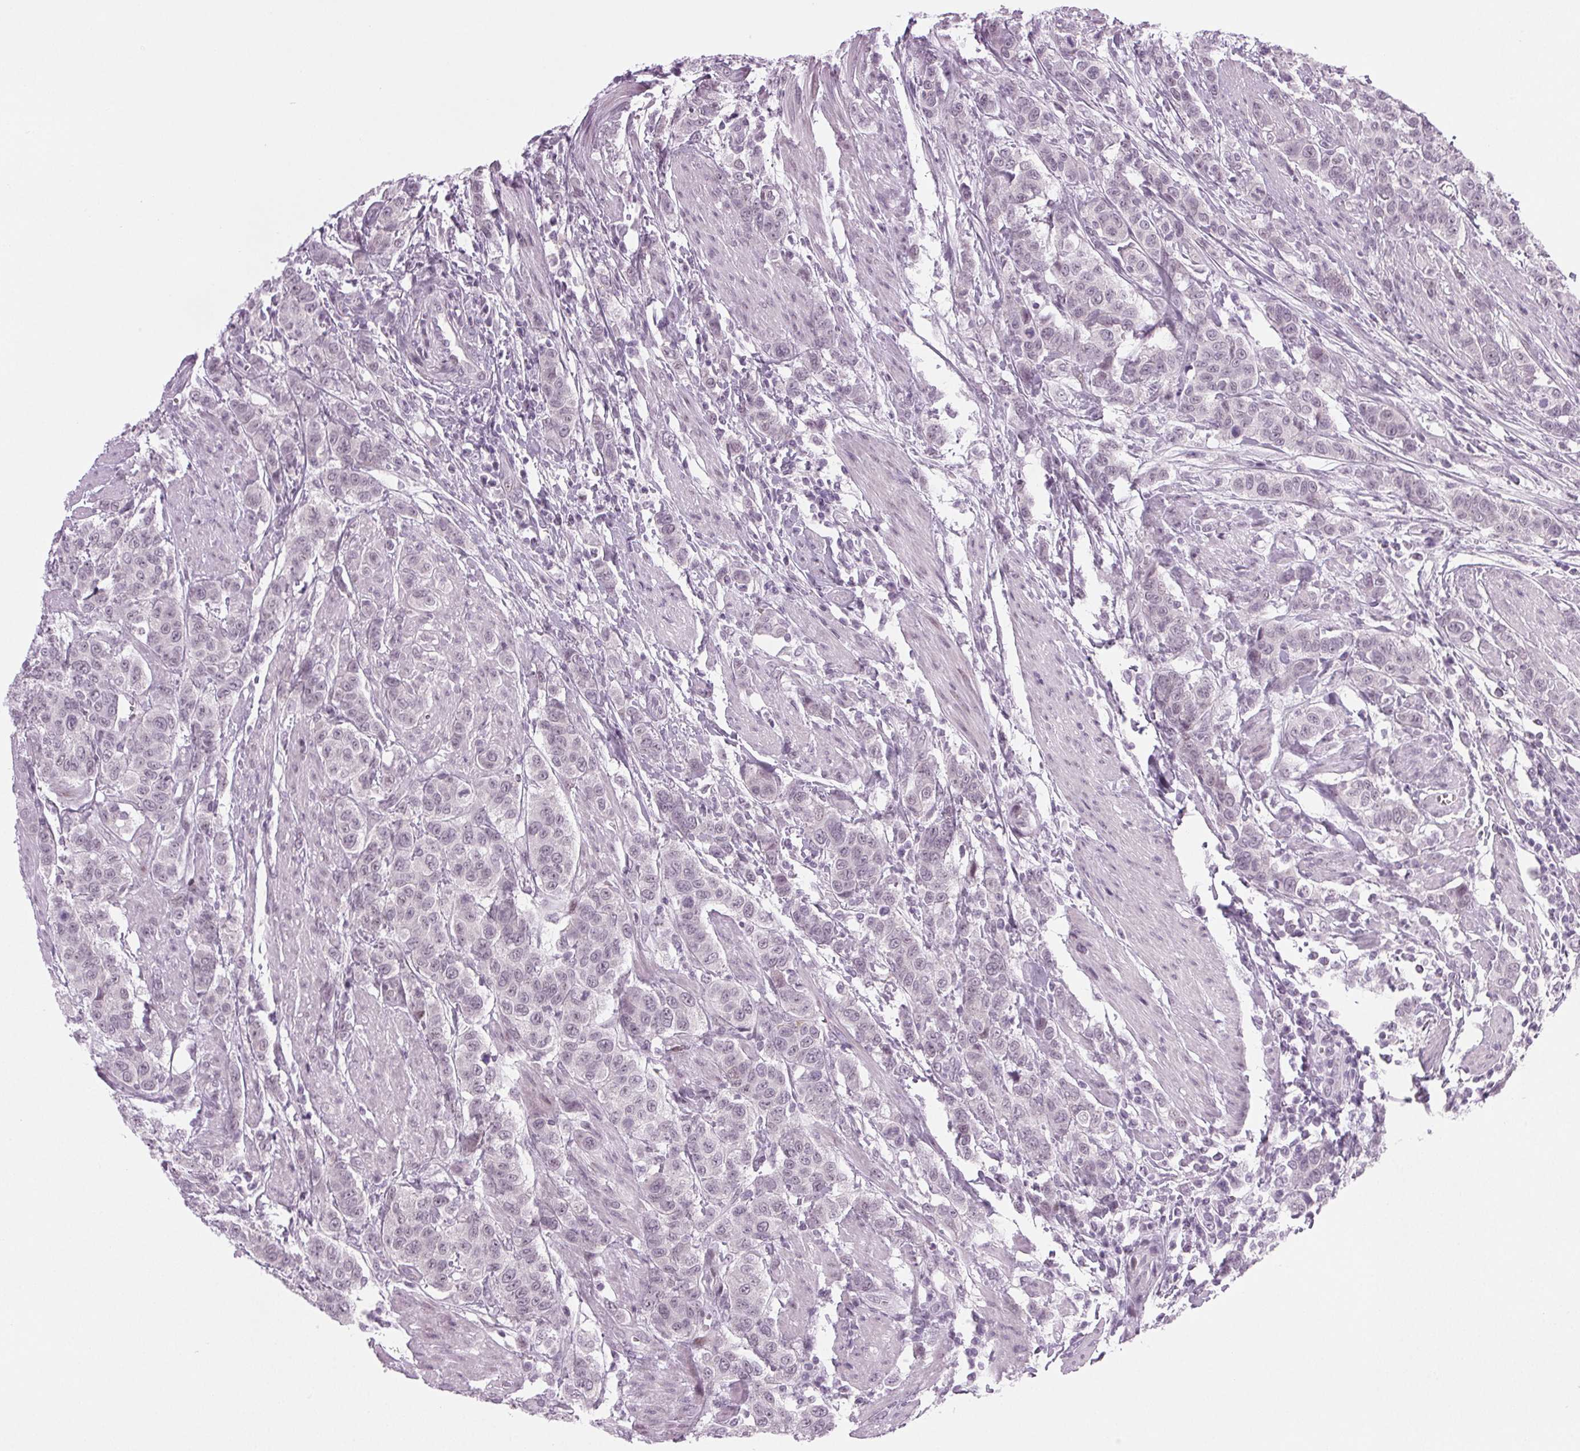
{"staining": {"intensity": "negative", "quantity": "none", "location": "none"}, "tissue": "urothelial cancer", "cell_type": "Tumor cells", "image_type": "cancer", "snomed": [{"axis": "morphology", "description": "Urothelial carcinoma, High grade"}, {"axis": "topography", "description": "Urinary bladder"}], "caption": "IHC image of high-grade urothelial carcinoma stained for a protein (brown), which shows no staining in tumor cells.", "gene": "IGF2BP1", "patient": {"sex": "female", "age": 58}}